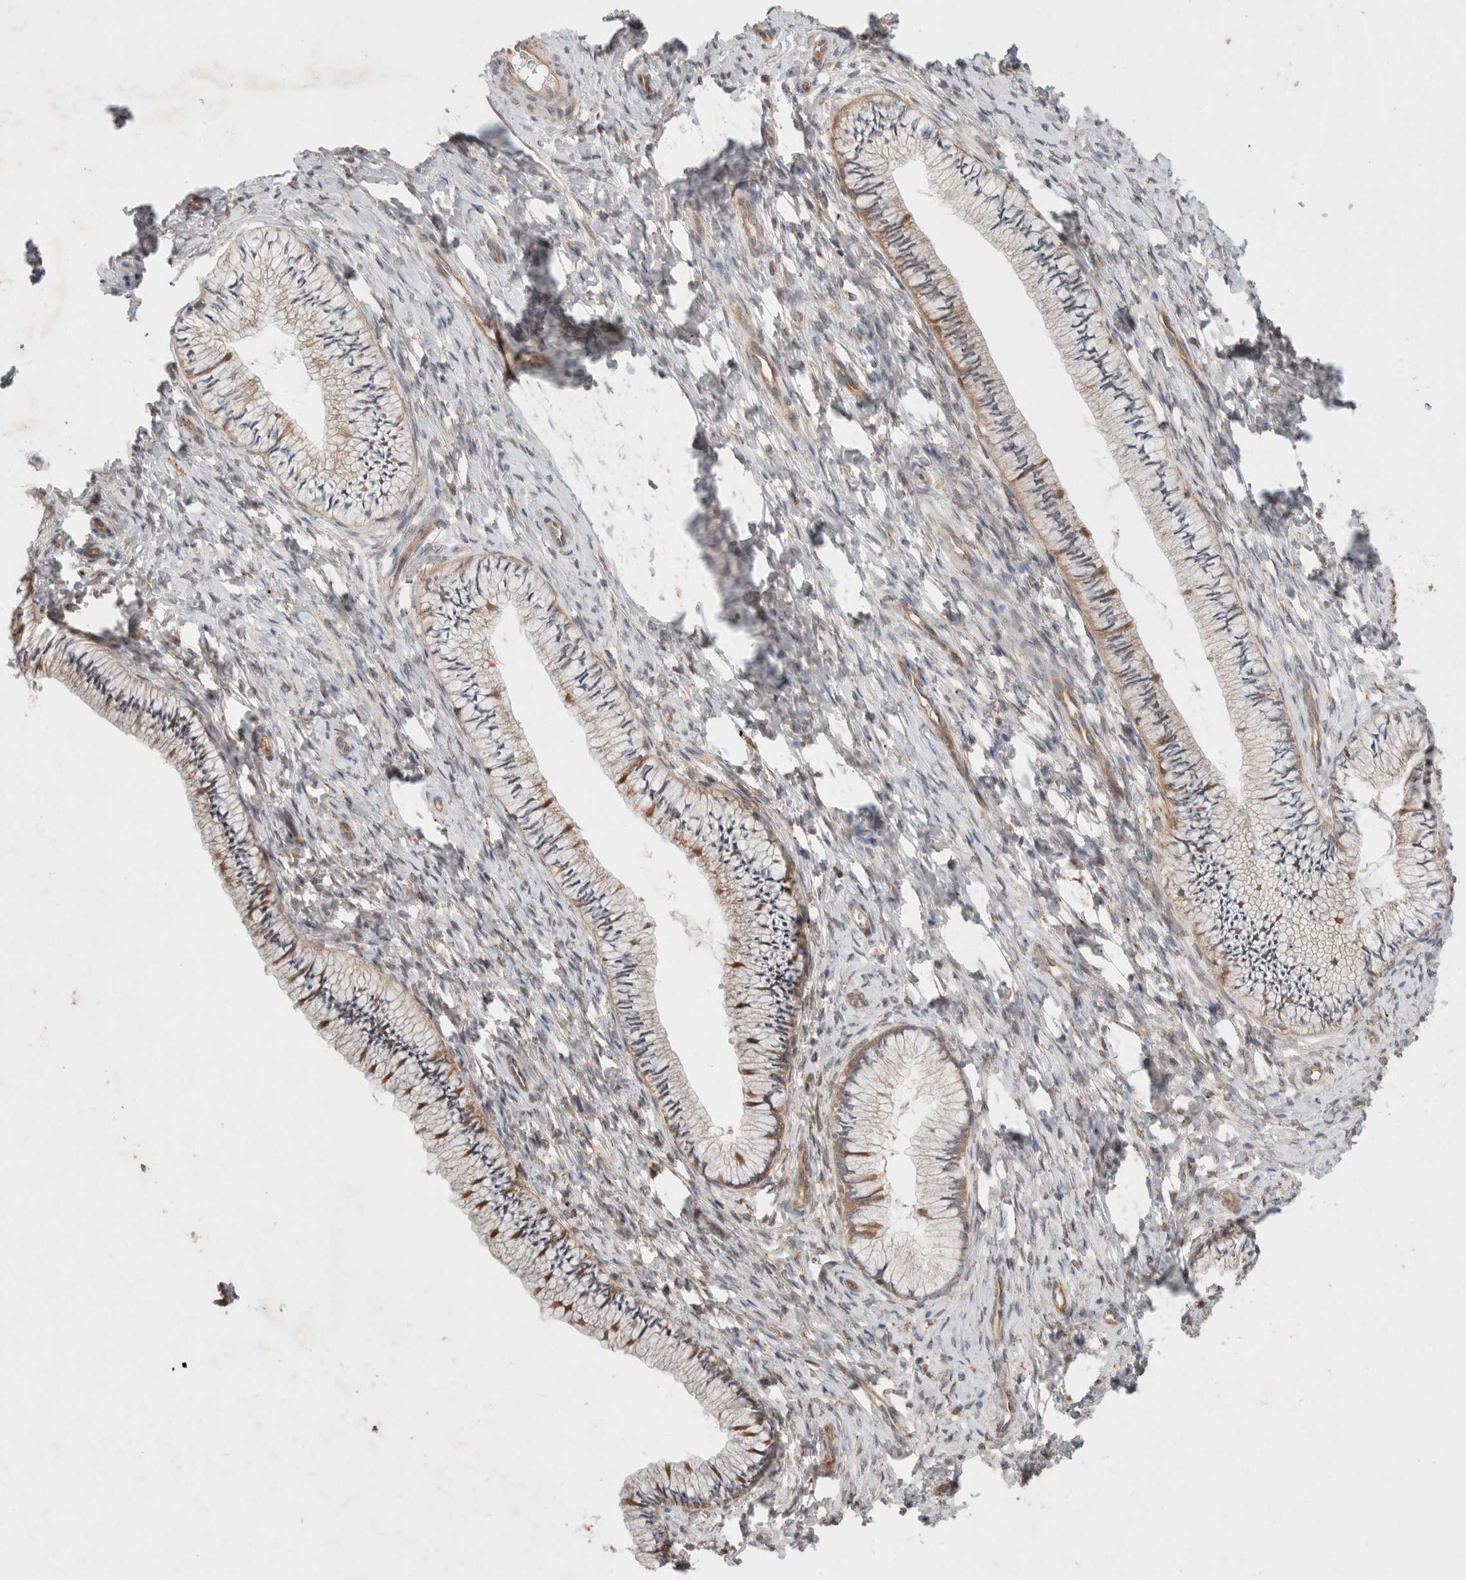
{"staining": {"intensity": "strong", "quantity": "25%-75%", "location": "cytoplasmic/membranous"}, "tissue": "cervix", "cell_type": "Glandular cells", "image_type": "normal", "snomed": [{"axis": "morphology", "description": "Normal tissue, NOS"}, {"axis": "topography", "description": "Cervix"}], "caption": "This is an image of immunohistochemistry (IHC) staining of unremarkable cervix, which shows strong staining in the cytoplasmic/membranous of glandular cells.", "gene": "HROB", "patient": {"sex": "female", "age": 36}}